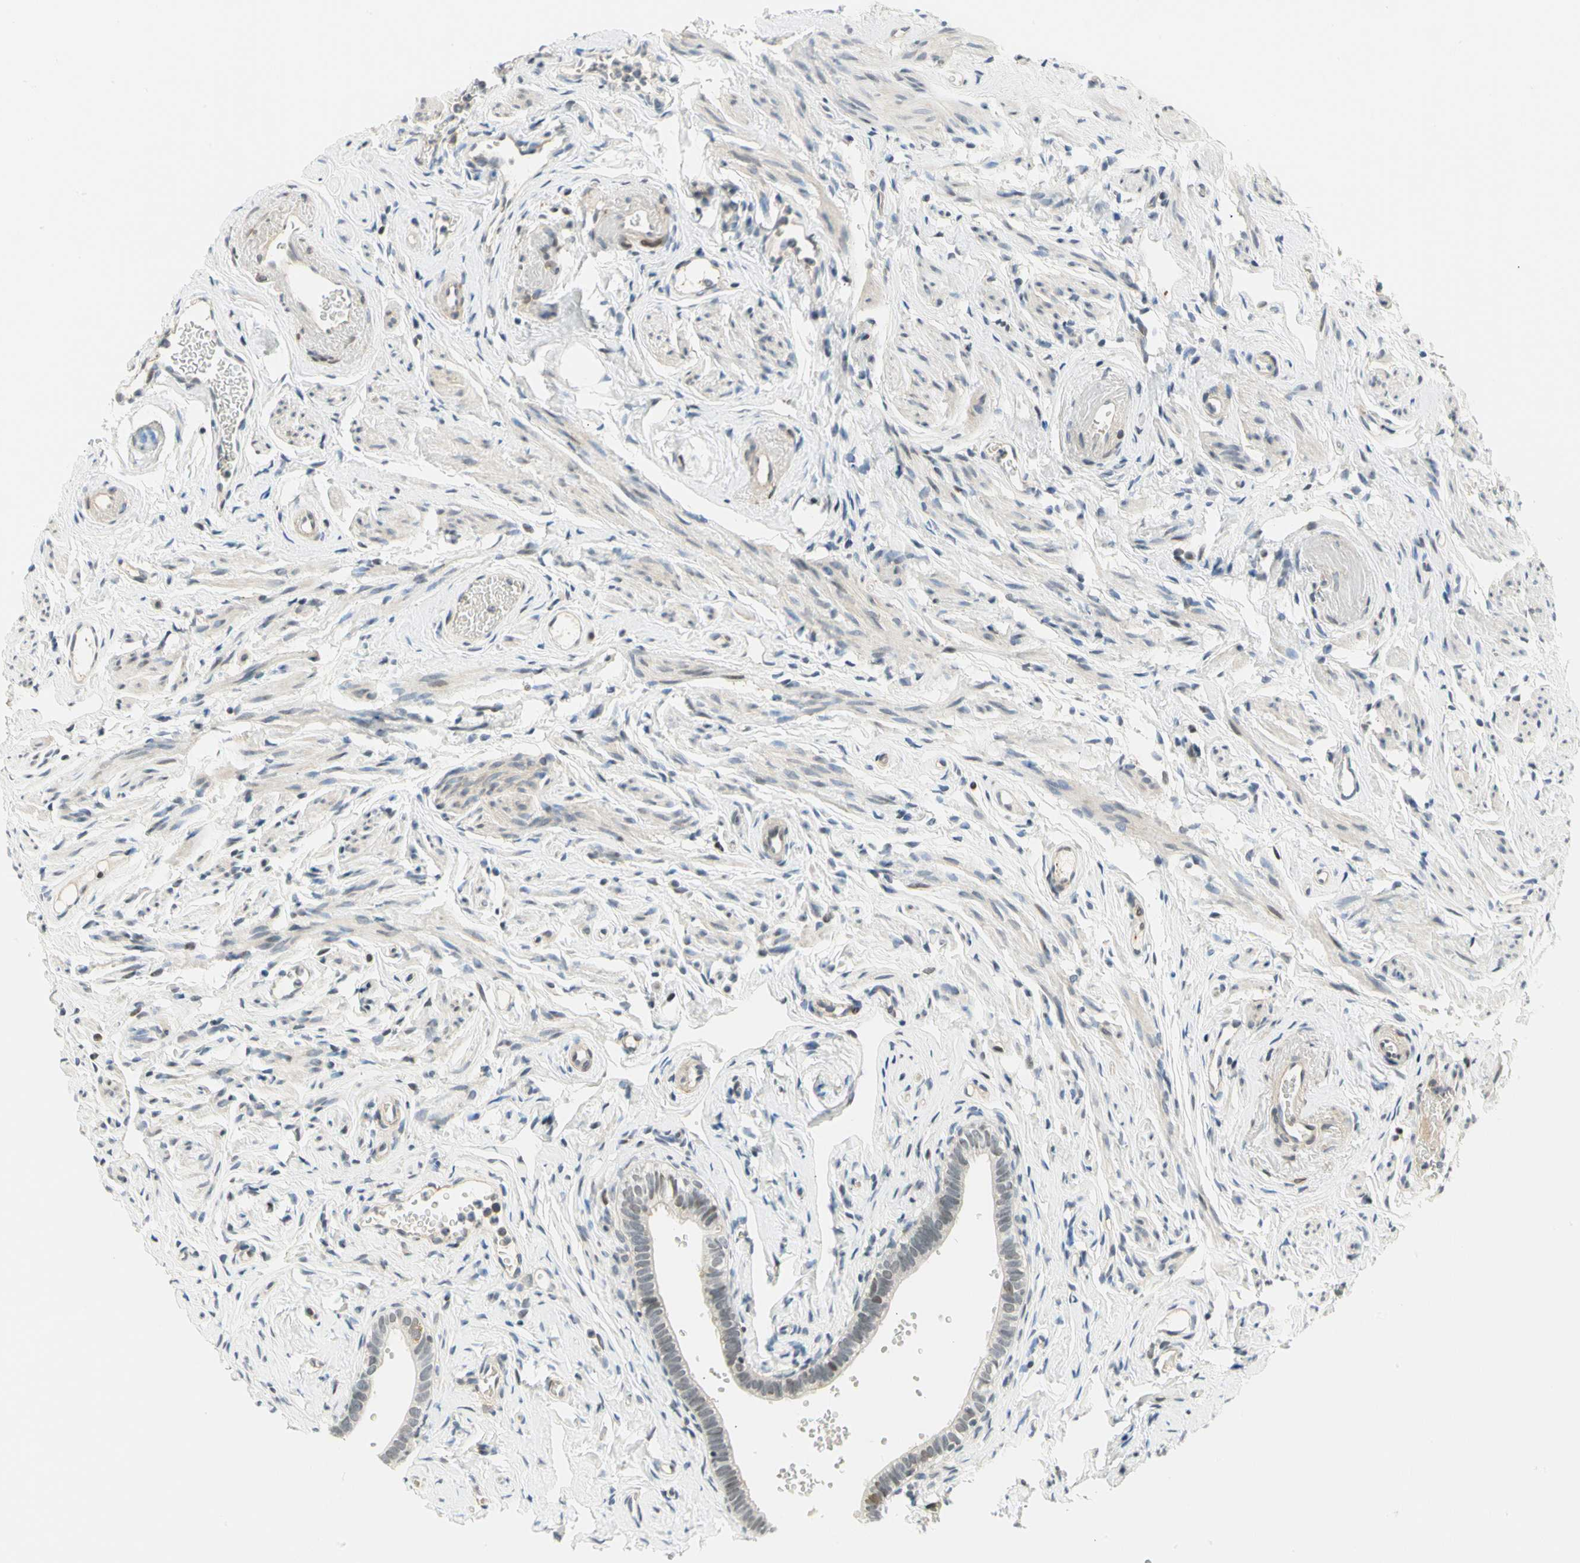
{"staining": {"intensity": "weak", "quantity": "<25%", "location": "nuclear"}, "tissue": "fallopian tube", "cell_type": "Glandular cells", "image_type": "normal", "snomed": [{"axis": "morphology", "description": "Normal tissue, NOS"}, {"axis": "topography", "description": "Fallopian tube"}], "caption": "Immunohistochemistry (IHC) photomicrograph of benign fallopian tube stained for a protein (brown), which demonstrates no expression in glandular cells.", "gene": "IMPG2", "patient": {"sex": "female", "age": 71}}